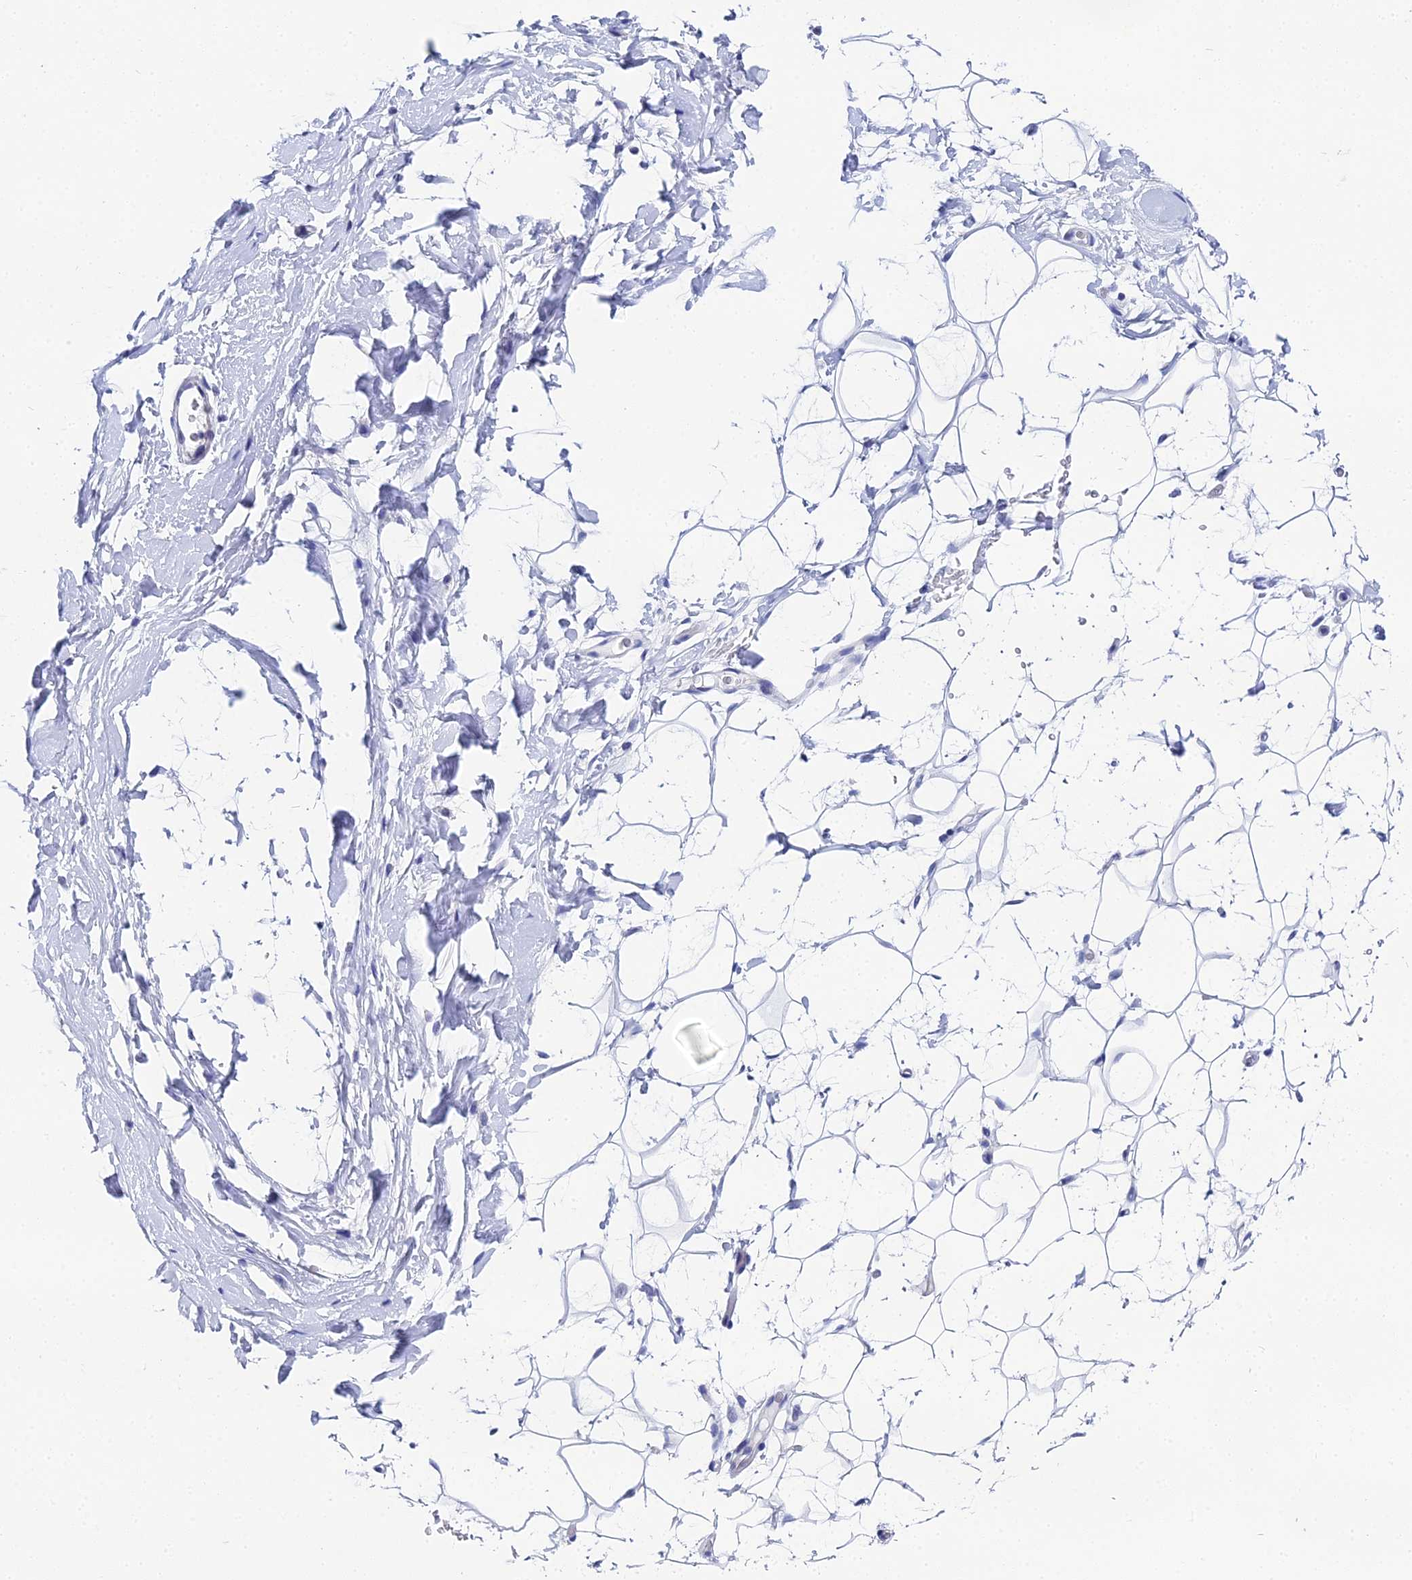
{"staining": {"intensity": "negative", "quantity": "none", "location": "none"}, "tissue": "adipose tissue", "cell_type": "Adipocytes", "image_type": "normal", "snomed": [{"axis": "morphology", "description": "Normal tissue, NOS"}, {"axis": "topography", "description": "Breast"}], "caption": "High power microscopy micrograph of an immunohistochemistry (IHC) micrograph of unremarkable adipose tissue, revealing no significant positivity in adipocytes.", "gene": "OCM2", "patient": {"sex": "female", "age": 26}}